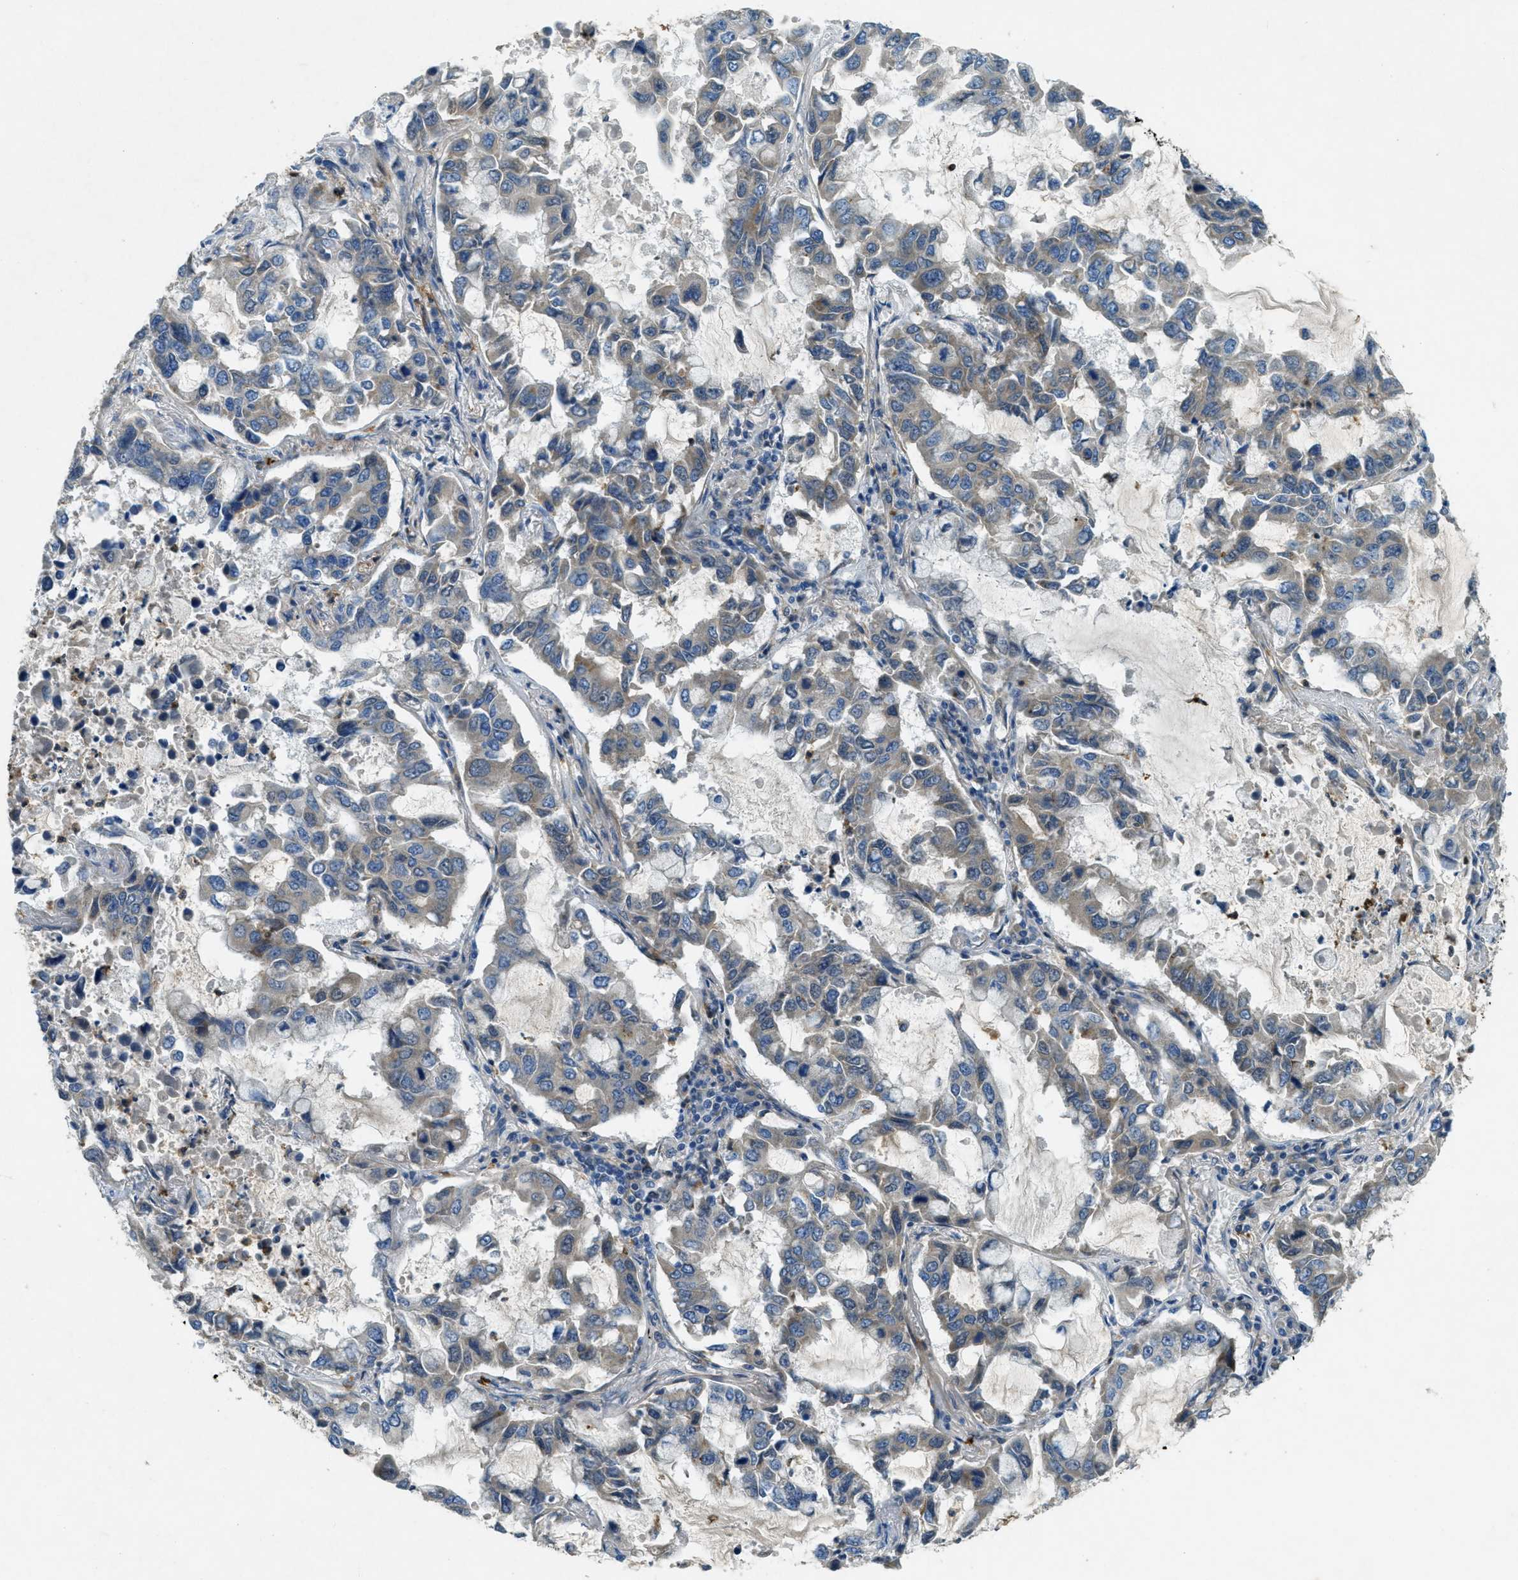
{"staining": {"intensity": "weak", "quantity": "25%-75%", "location": "cytoplasmic/membranous"}, "tissue": "lung cancer", "cell_type": "Tumor cells", "image_type": "cancer", "snomed": [{"axis": "morphology", "description": "Adenocarcinoma, NOS"}, {"axis": "topography", "description": "Lung"}], "caption": "Human lung adenocarcinoma stained with a brown dye exhibits weak cytoplasmic/membranous positive expression in approximately 25%-75% of tumor cells.", "gene": "SNX14", "patient": {"sex": "male", "age": 64}}